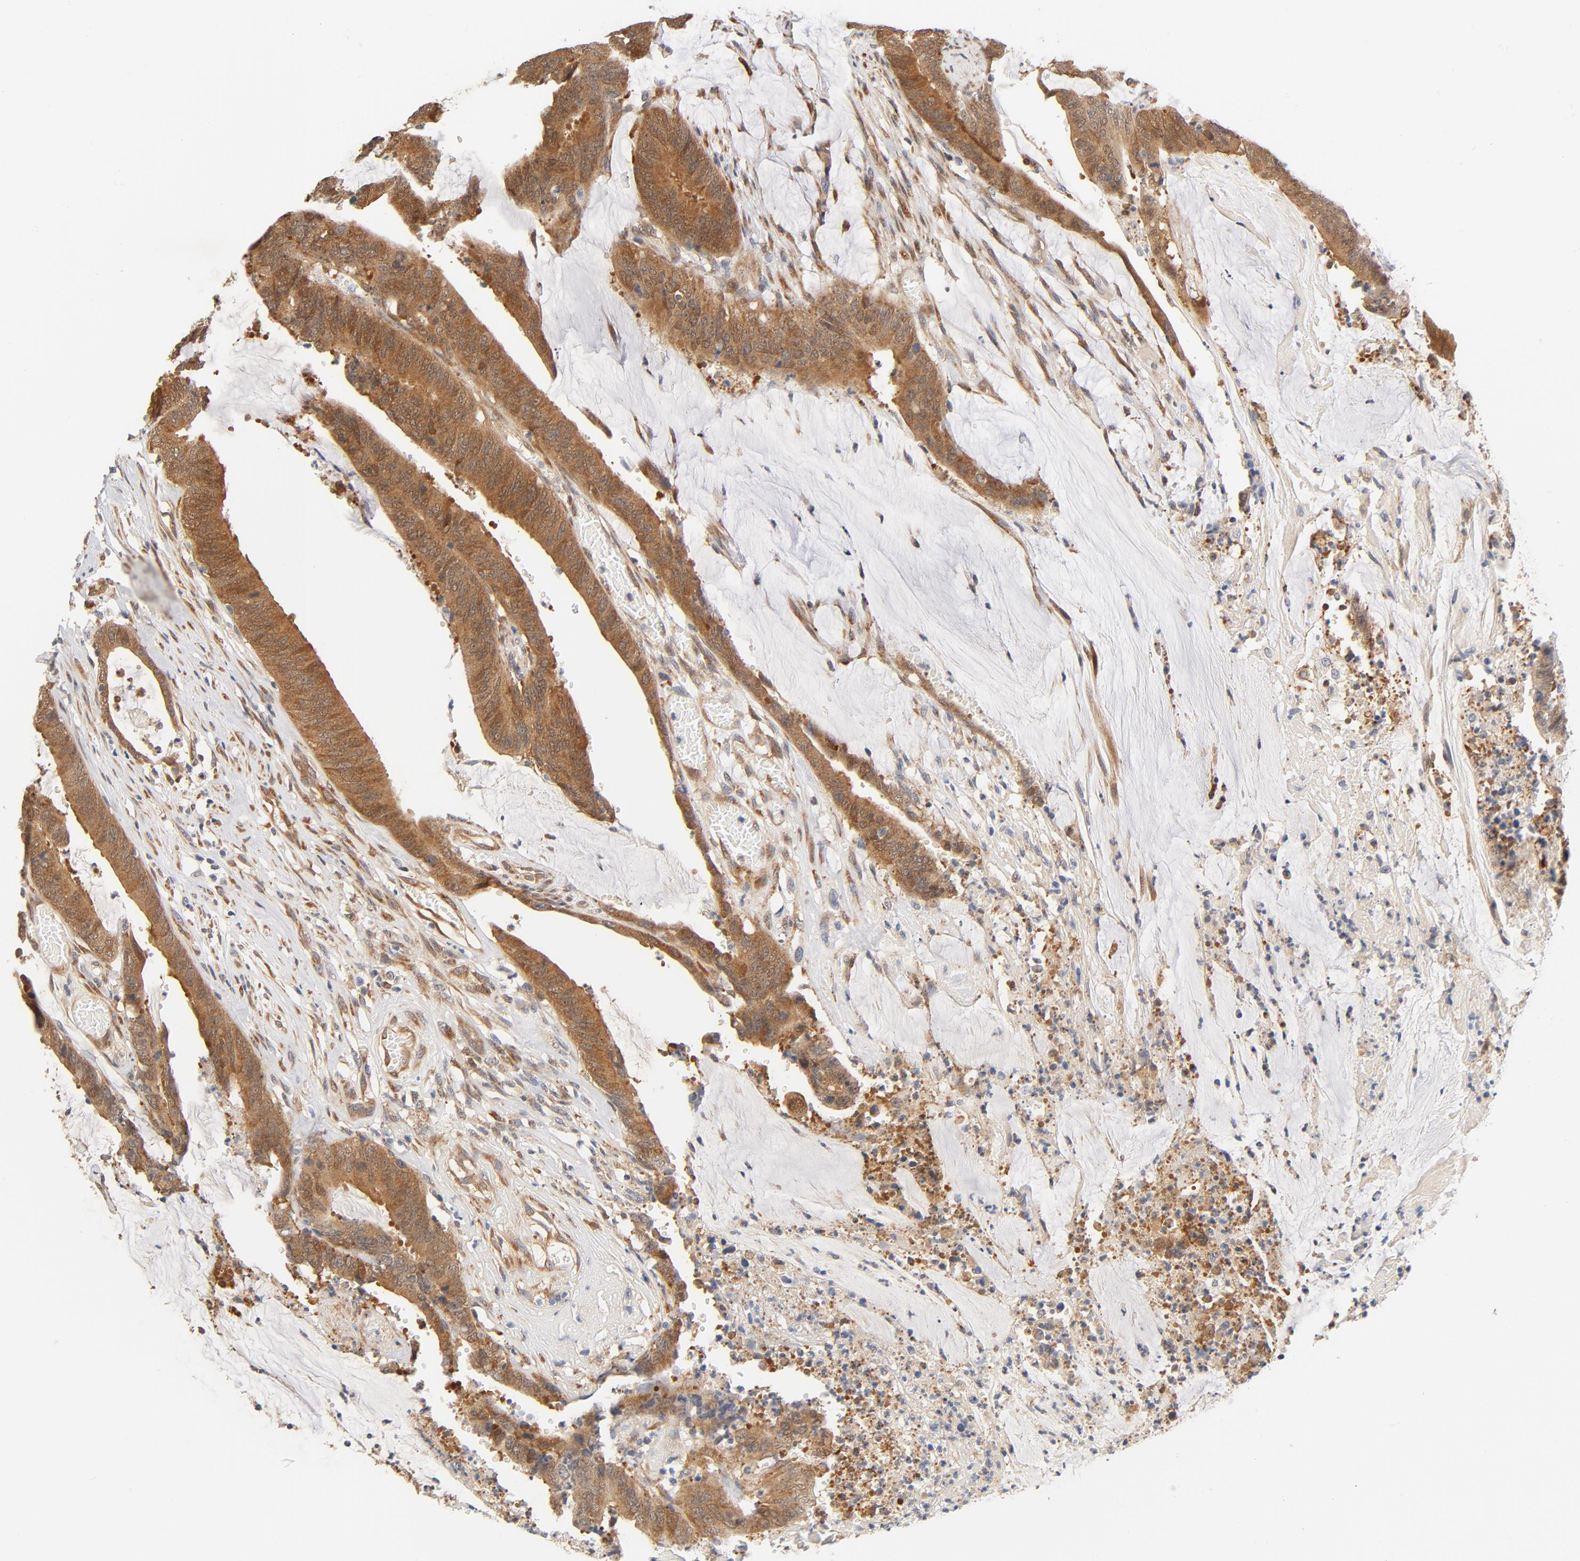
{"staining": {"intensity": "moderate", "quantity": ">75%", "location": "cytoplasmic/membranous"}, "tissue": "colorectal cancer", "cell_type": "Tumor cells", "image_type": "cancer", "snomed": [{"axis": "morphology", "description": "Adenocarcinoma, NOS"}, {"axis": "topography", "description": "Rectum"}], "caption": "High-magnification brightfield microscopy of colorectal cancer stained with DAB (brown) and counterstained with hematoxylin (blue). tumor cells exhibit moderate cytoplasmic/membranous expression is seen in about>75% of cells. (DAB (3,3'-diaminobenzidine) IHC with brightfield microscopy, high magnification).", "gene": "EIF4E", "patient": {"sex": "female", "age": 66}}